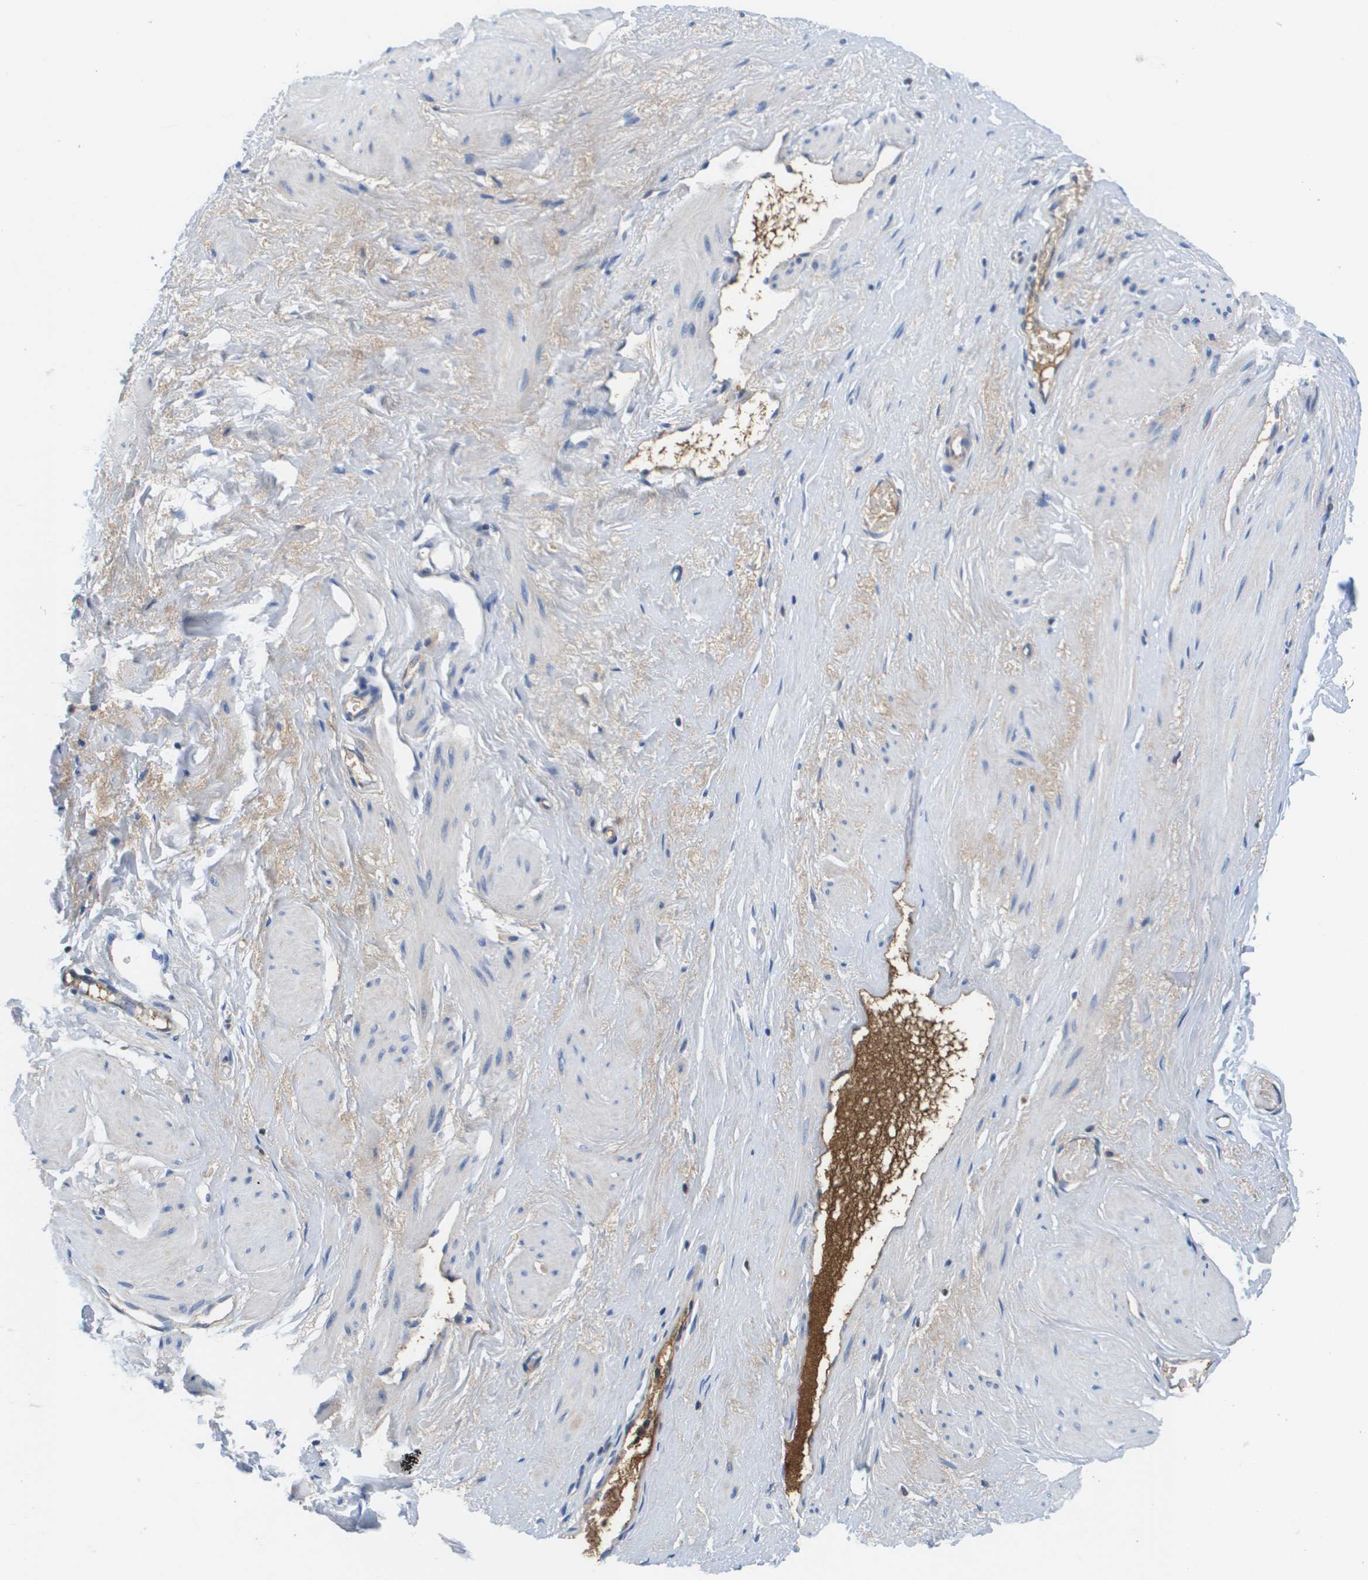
{"staining": {"intensity": "negative", "quantity": "none", "location": "none"}, "tissue": "adipose tissue", "cell_type": "Adipocytes", "image_type": "normal", "snomed": [{"axis": "morphology", "description": "Normal tissue, NOS"}, {"axis": "topography", "description": "Soft tissue"}, {"axis": "topography", "description": "Vascular tissue"}], "caption": "High power microscopy image of an IHC micrograph of normal adipose tissue, revealing no significant staining in adipocytes.", "gene": "APOA1", "patient": {"sex": "female", "age": 35}}